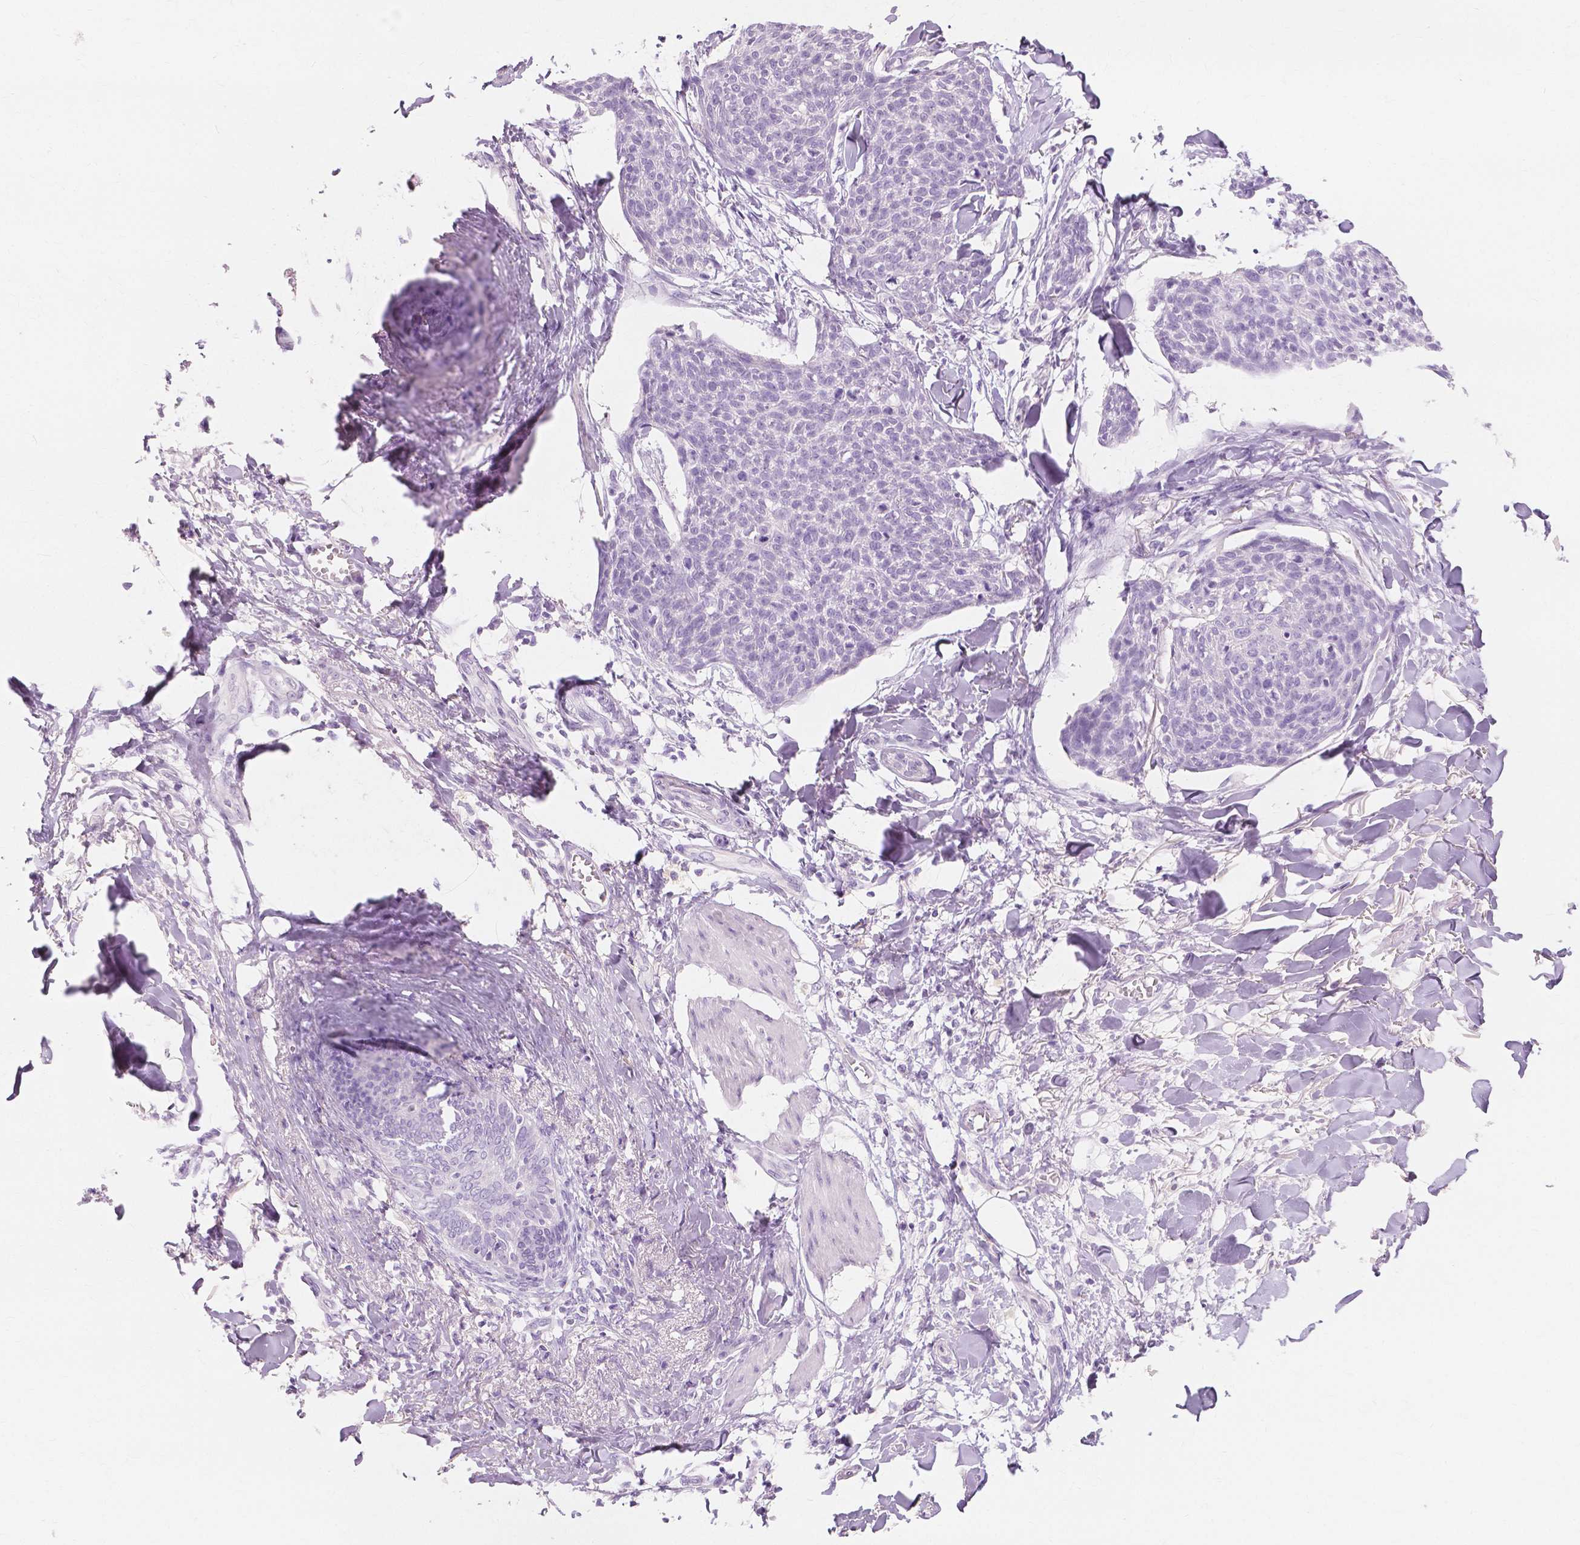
{"staining": {"intensity": "negative", "quantity": "none", "location": "none"}, "tissue": "skin cancer", "cell_type": "Tumor cells", "image_type": "cancer", "snomed": [{"axis": "morphology", "description": "Squamous cell carcinoma, NOS"}, {"axis": "topography", "description": "Skin"}, {"axis": "topography", "description": "Vulva"}], "caption": "Skin squamous cell carcinoma stained for a protein using IHC demonstrates no staining tumor cells.", "gene": "MUC12", "patient": {"sex": "female", "age": 75}}